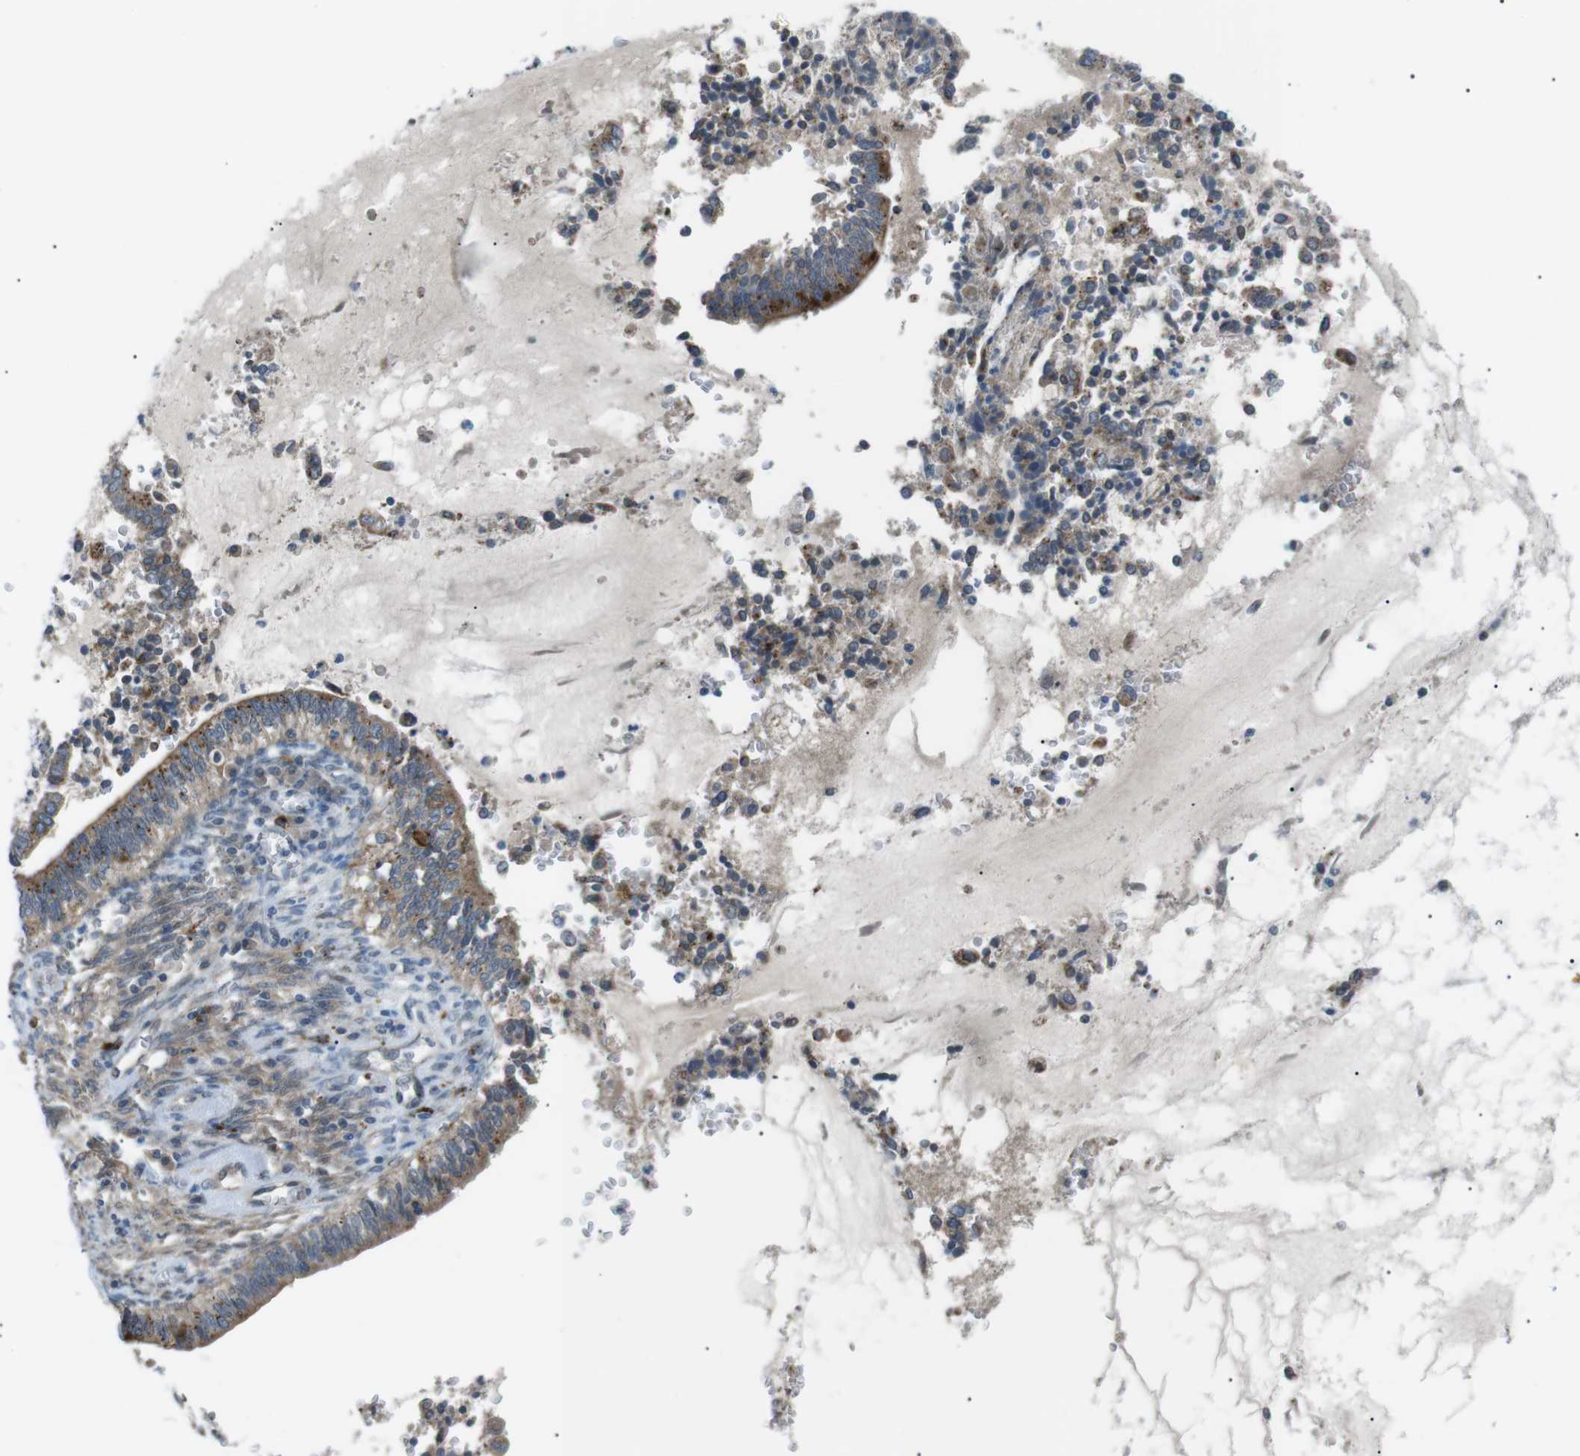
{"staining": {"intensity": "moderate", "quantity": ">75%", "location": "cytoplasmic/membranous"}, "tissue": "cervical cancer", "cell_type": "Tumor cells", "image_type": "cancer", "snomed": [{"axis": "morphology", "description": "Adenocarcinoma, NOS"}, {"axis": "topography", "description": "Cervix"}], "caption": "Protein expression analysis of cervical cancer (adenocarcinoma) demonstrates moderate cytoplasmic/membranous positivity in about >75% of tumor cells.", "gene": "B4GALNT2", "patient": {"sex": "female", "age": 44}}